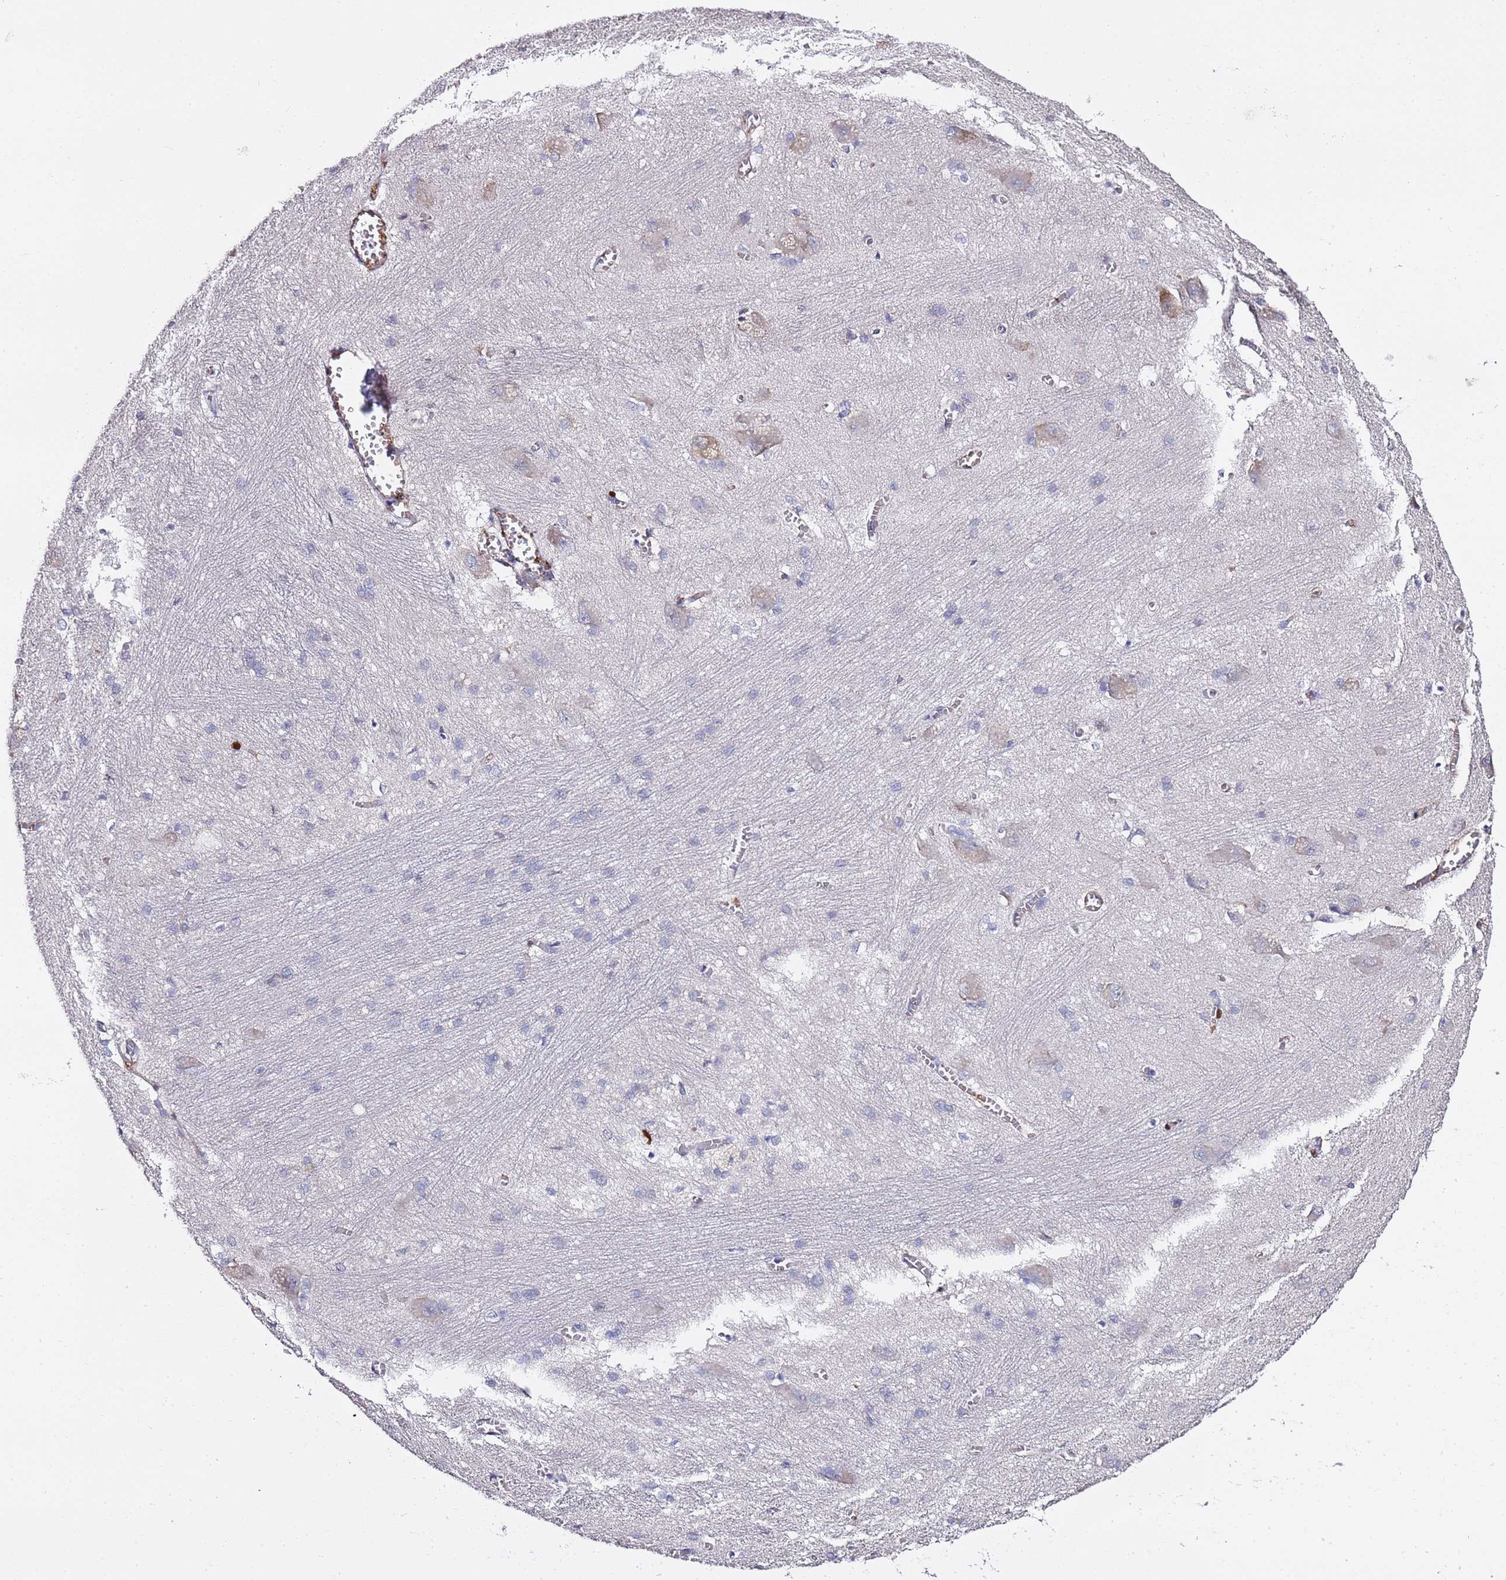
{"staining": {"intensity": "negative", "quantity": "none", "location": "none"}, "tissue": "caudate", "cell_type": "Glial cells", "image_type": "normal", "snomed": [{"axis": "morphology", "description": "Normal tissue, NOS"}, {"axis": "topography", "description": "Lateral ventricle wall"}], "caption": "Normal caudate was stained to show a protein in brown. There is no significant staining in glial cells. The staining is performed using DAB (3,3'-diaminobenzidine) brown chromogen with nuclei counter-stained in using hematoxylin.", "gene": "EPS8L1", "patient": {"sex": "male", "age": 37}}